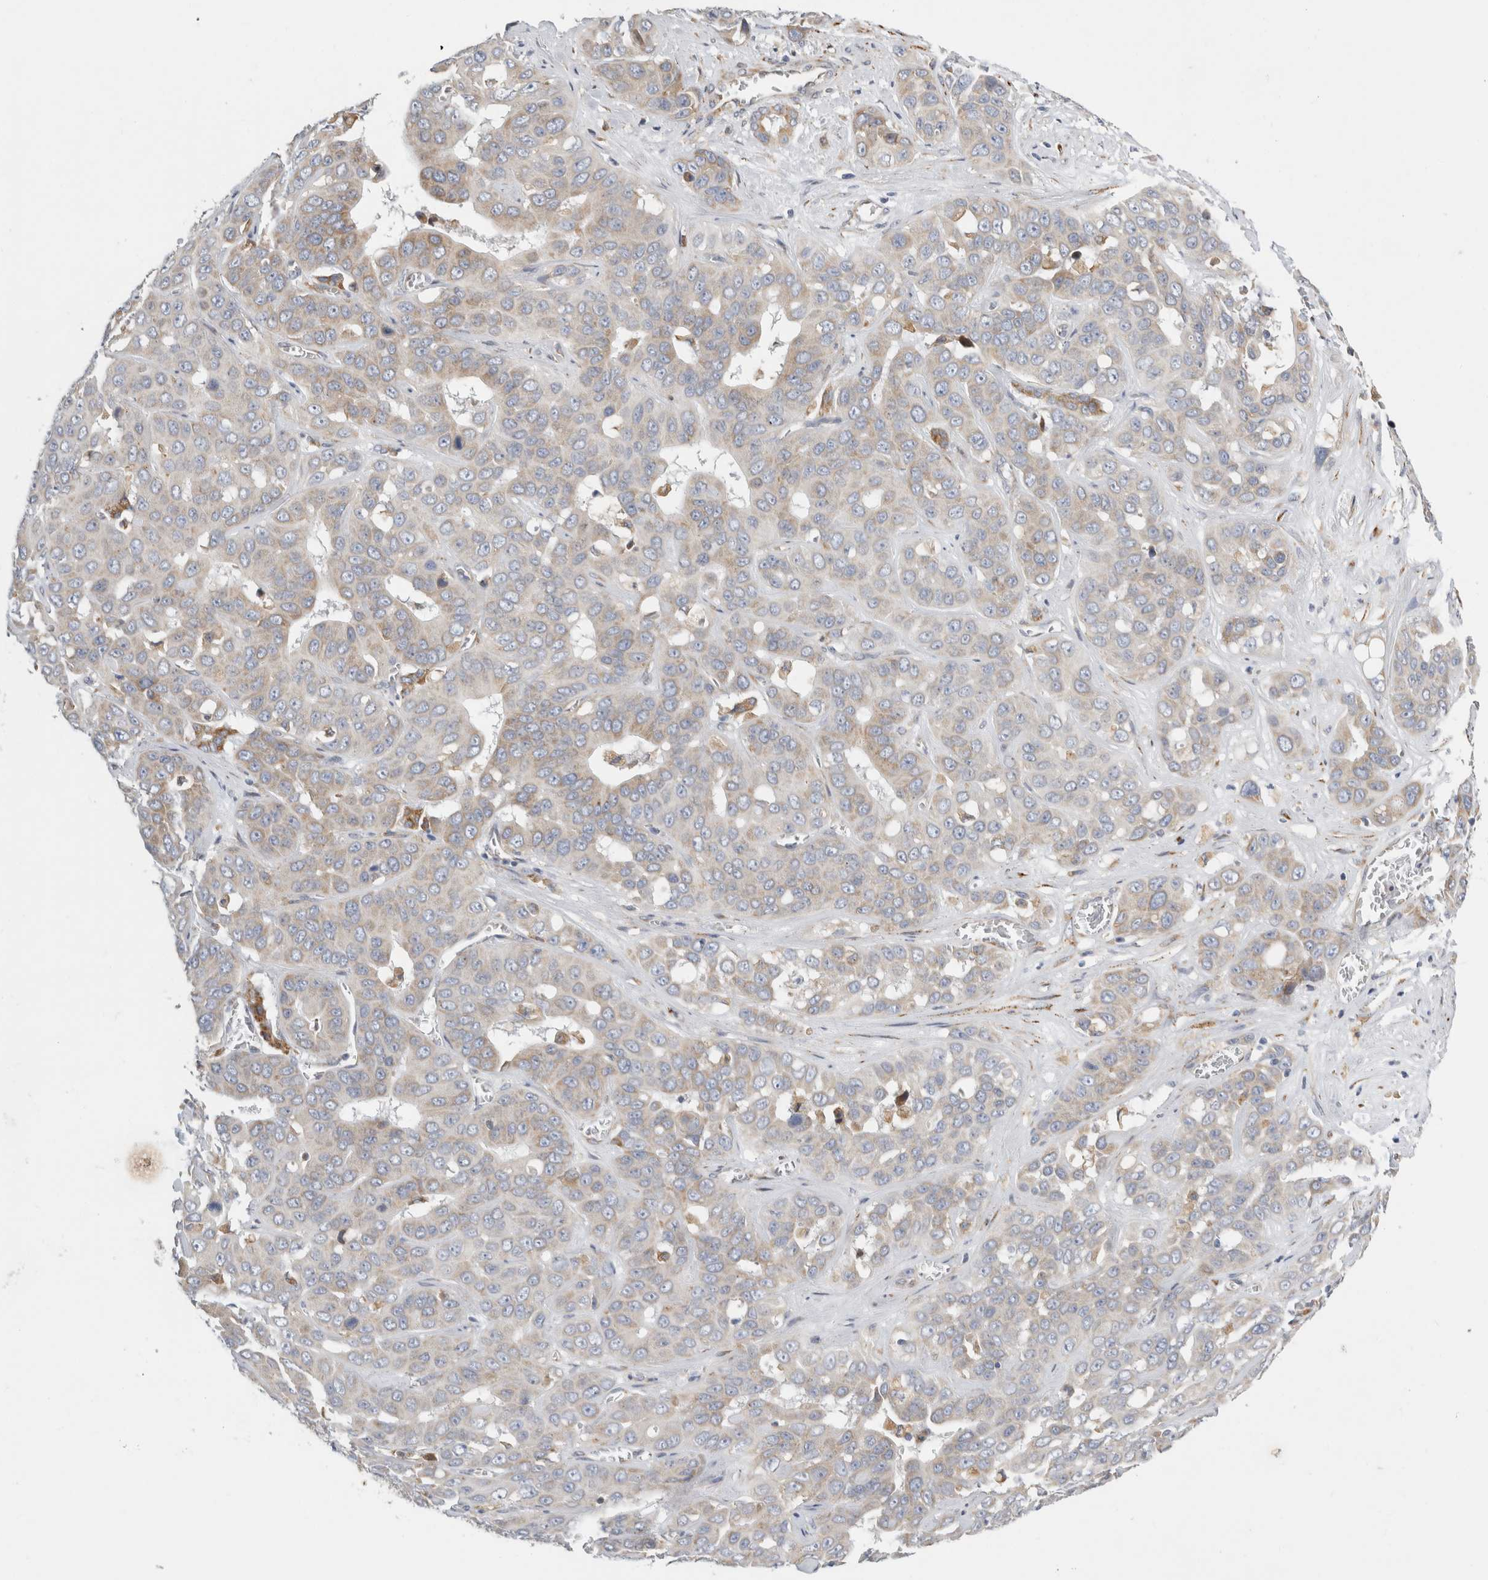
{"staining": {"intensity": "negative", "quantity": "none", "location": "none"}, "tissue": "liver cancer", "cell_type": "Tumor cells", "image_type": "cancer", "snomed": [{"axis": "morphology", "description": "Cholangiocarcinoma"}, {"axis": "topography", "description": "Liver"}], "caption": "IHC micrograph of cholangiocarcinoma (liver) stained for a protein (brown), which displays no expression in tumor cells.", "gene": "RPN2", "patient": {"sex": "female", "age": 52}}